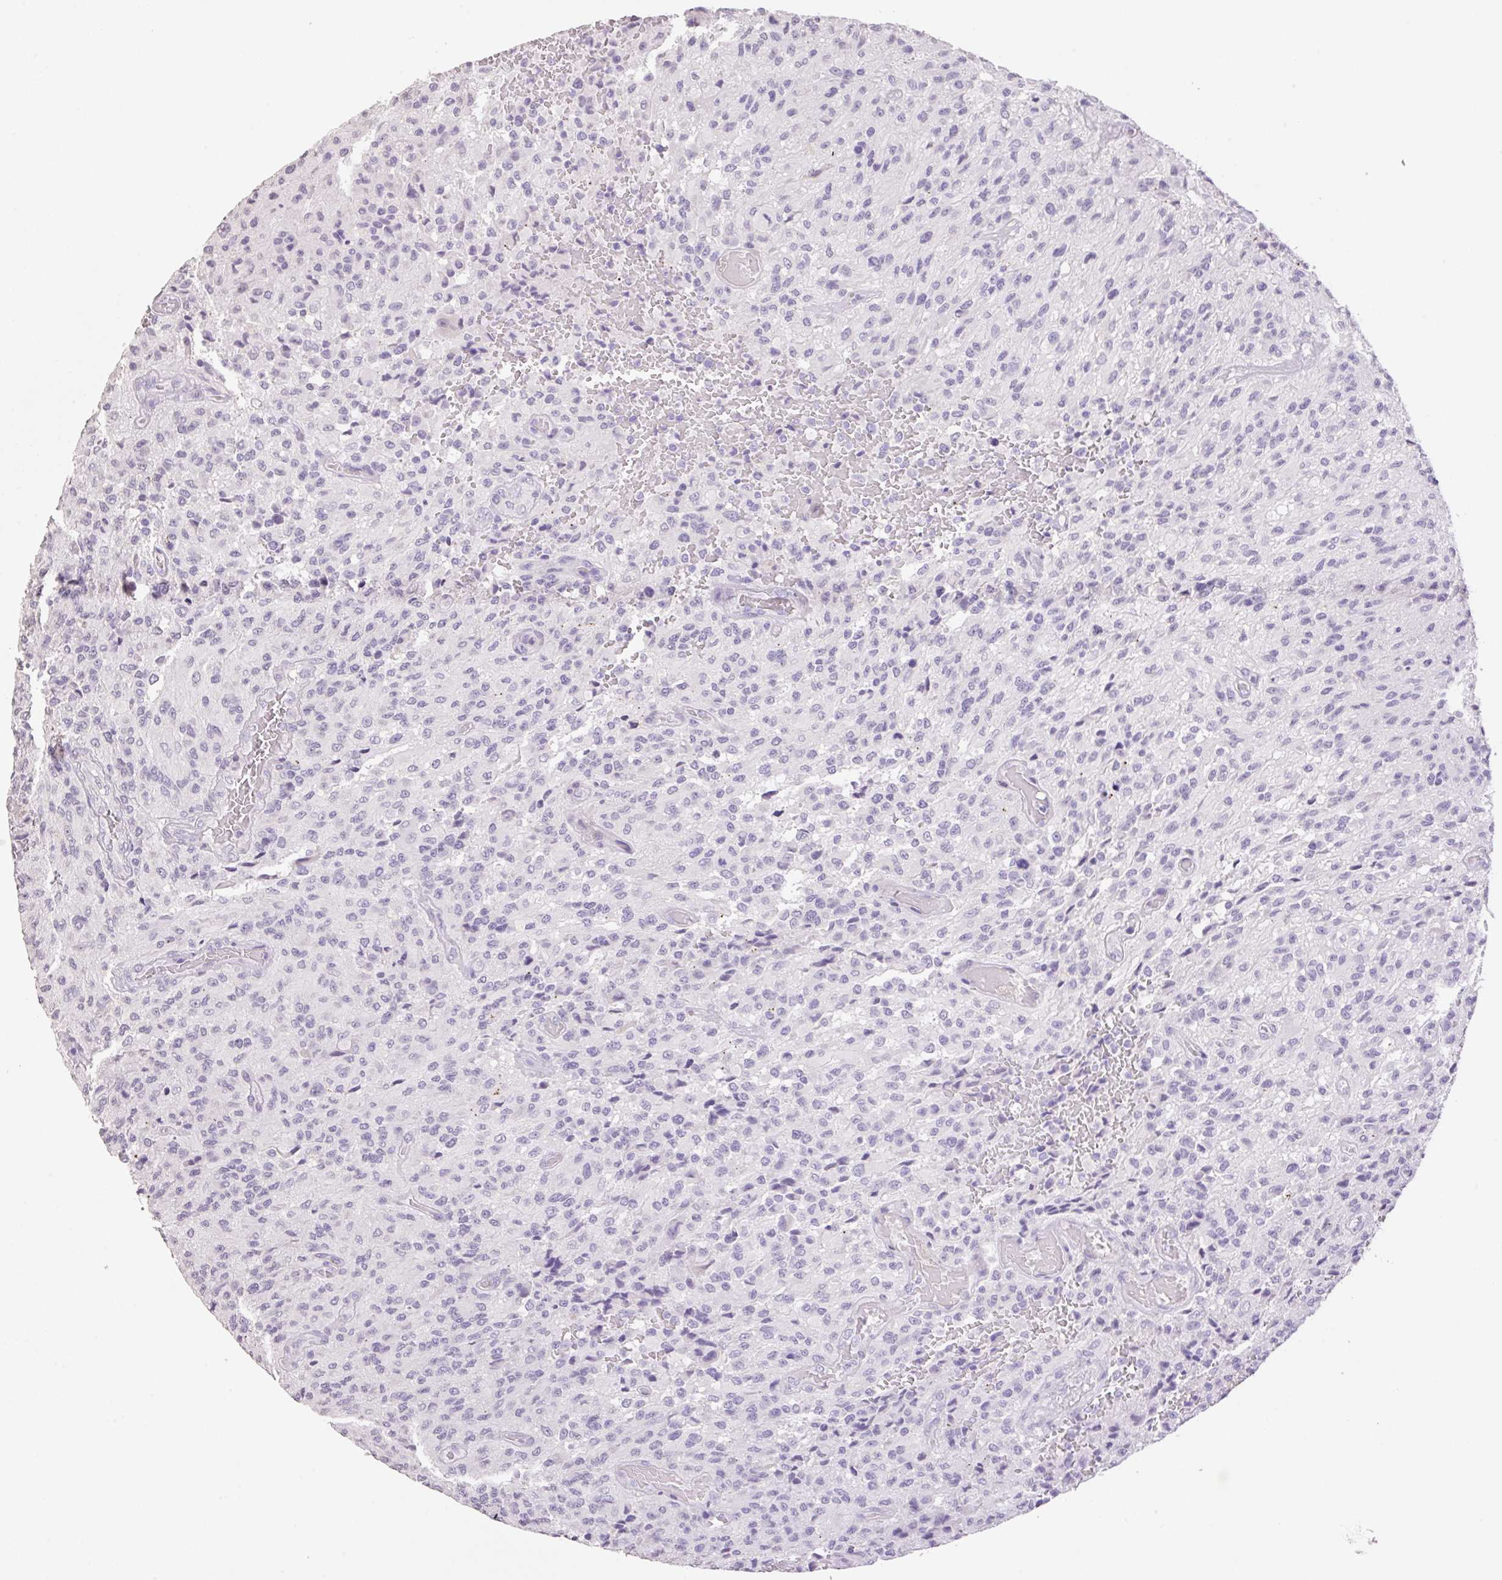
{"staining": {"intensity": "negative", "quantity": "none", "location": "none"}, "tissue": "glioma", "cell_type": "Tumor cells", "image_type": "cancer", "snomed": [{"axis": "morphology", "description": "Normal tissue, NOS"}, {"axis": "morphology", "description": "Glioma, malignant, High grade"}, {"axis": "topography", "description": "Cerebral cortex"}], "caption": "High magnification brightfield microscopy of glioma stained with DAB (brown) and counterstained with hematoxylin (blue): tumor cells show no significant expression.", "gene": "HCRTR2", "patient": {"sex": "male", "age": 56}}